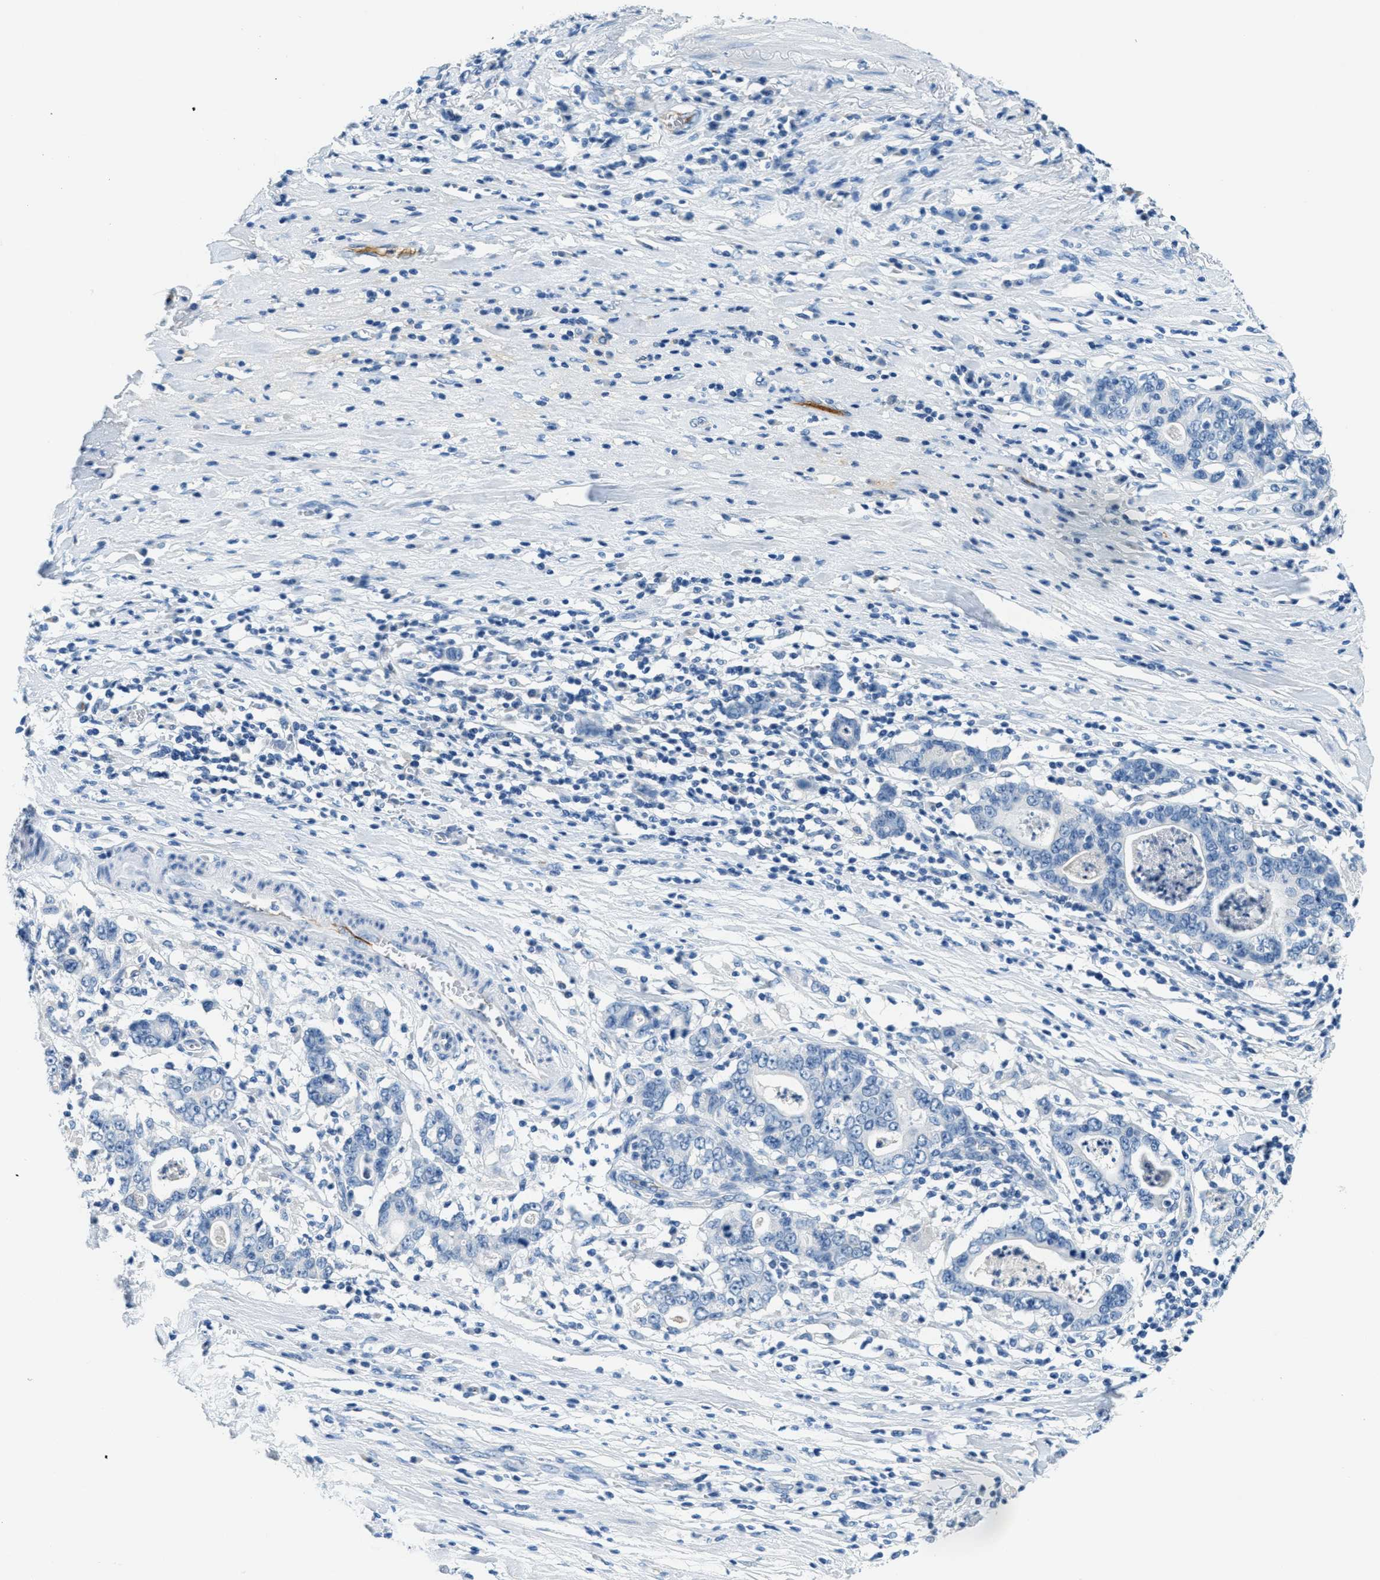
{"staining": {"intensity": "negative", "quantity": "none", "location": "none"}, "tissue": "stomach cancer", "cell_type": "Tumor cells", "image_type": "cancer", "snomed": [{"axis": "morphology", "description": "Adenocarcinoma, NOS"}, {"axis": "topography", "description": "Stomach, lower"}], "caption": "Immunohistochemical staining of human stomach cancer (adenocarcinoma) displays no significant positivity in tumor cells. Brightfield microscopy of immunohistochemistry stained with DAB (3,3'-diaminobenzidine) (brown) and hematoxylin (blue), captured at high magnification.", "gene": "A2M", "patient": {"sex": "female", "age": 72}}